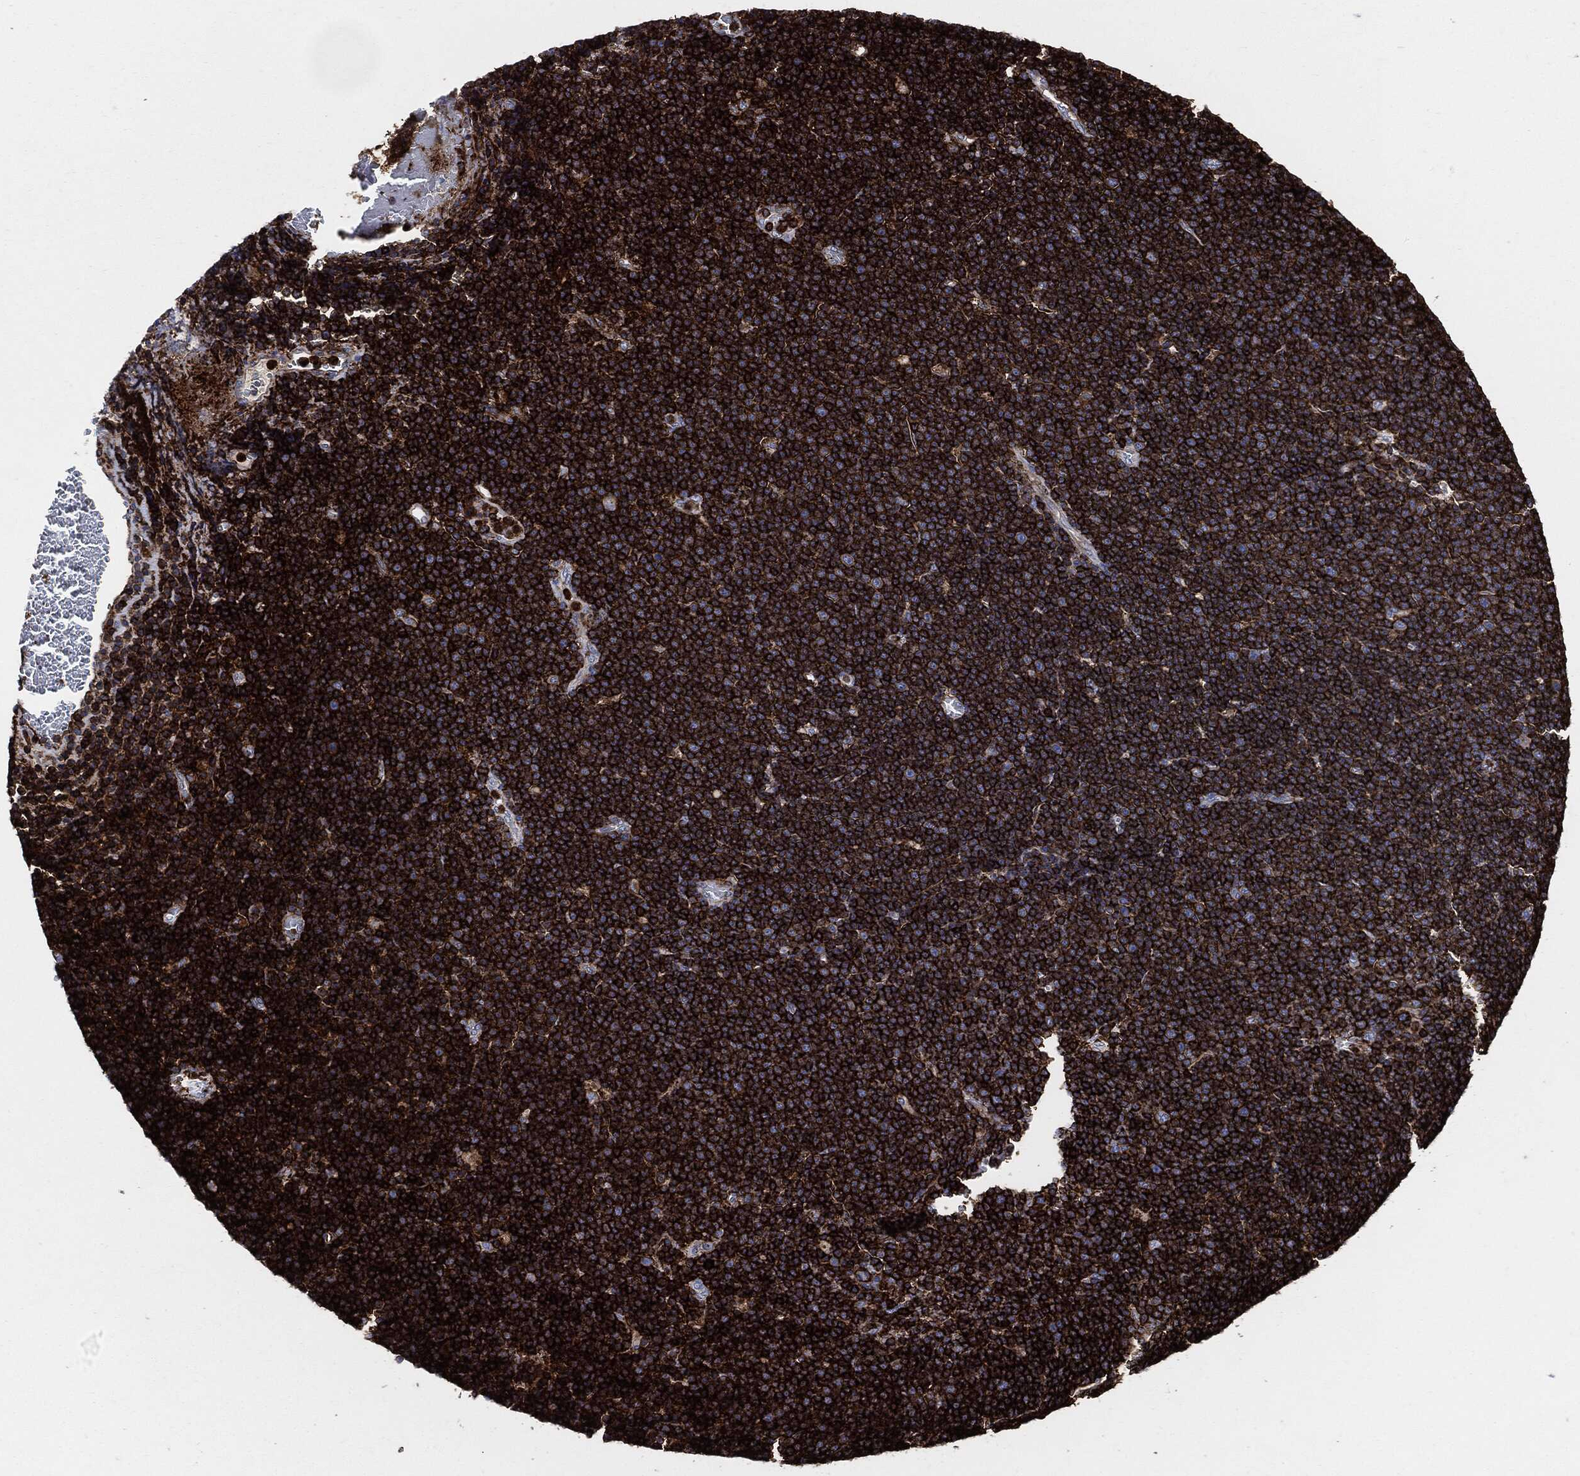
{"staining": {"intensity": "strong", "quantity": ">75%", "location": "cytoplasmic/membranous"}, "tissue": "lymphoma", "cell_type": "Tumor cells", "image_type": "cancer", "snomed": [{"axis": "morphology", "description": "Malignant lymphoma, non-Hodgkin's type, Low grade"}, {"axis": "topography", "description": "Brain"}], "caption": "Immunohistochemical staining of low-grade malignant lymphoma, non-Hodgkin's type reveals strong cytoplasmic/membranous protein expression in about >75% of tumor cells.", "gene": "PTPRC", "patient": {"sex": "female", "age": 66}}